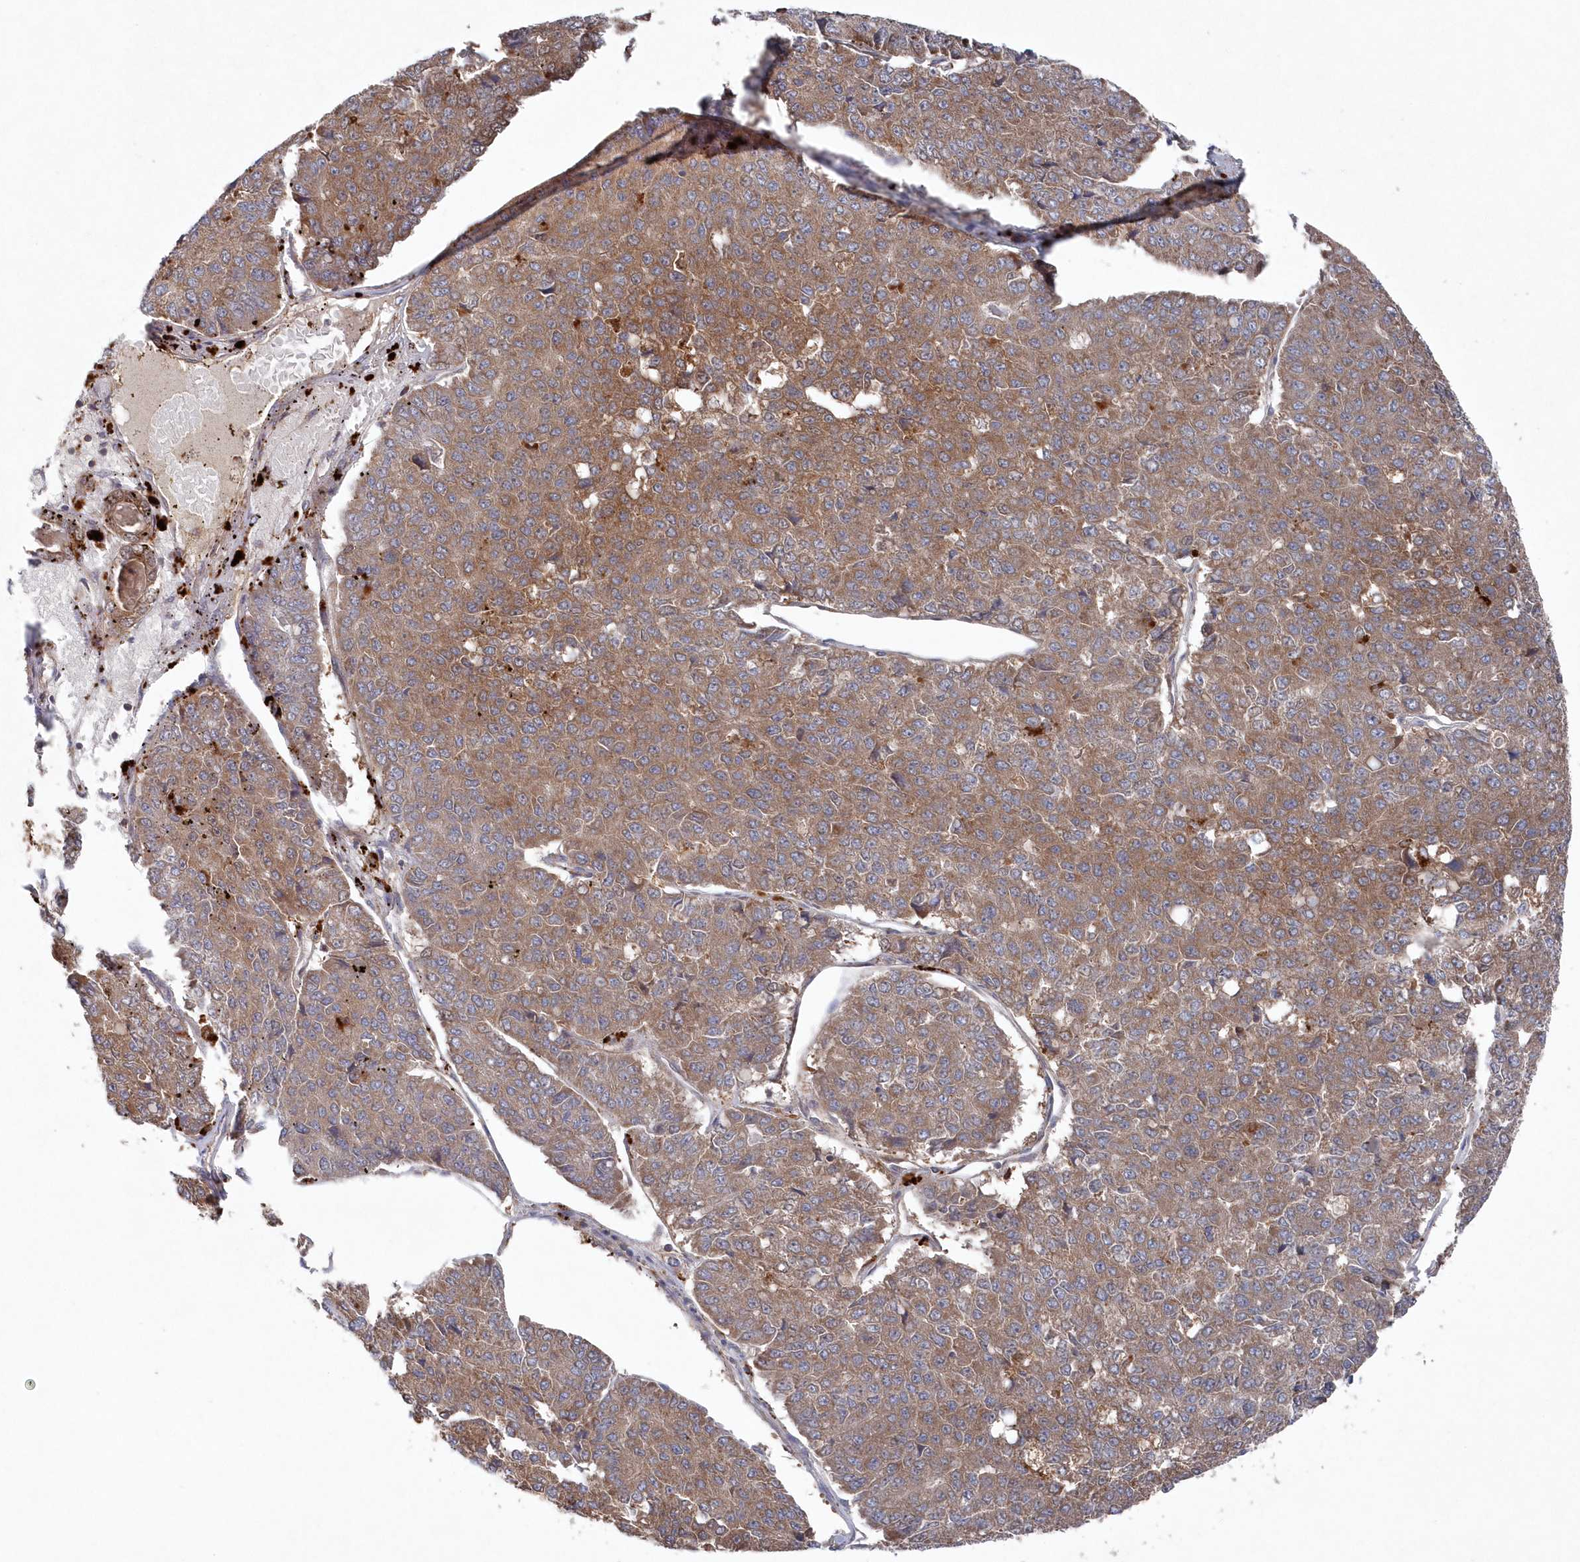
{"staining": {"intensity": "moderate", "quantity": ">75%", "location": "cytoplasmic/membranous"}, "tissue": "pancreatic cancer", "cell_type": "Tumor cells", "image_type": "cancer", "snomed": [{"axis": "morphology", "description": "Adenocarcinoma, NOS"}, {"axis": "topography", "description": "Pancreas"}], "caption": "DAB (3,3'-diaminobenzidine) immunohistochemical staining of adenocarcinoma (pancreatic) reveals moderate cytoplasmic/membranous protein expression in approximately >75% of tumor cells. Immunohistochemistry (ihc) stains the protein of interest in brown and the nuclei are stained blue.", "gene": "ASNSD1", "patient": {"sex": "male", "age": 50}}